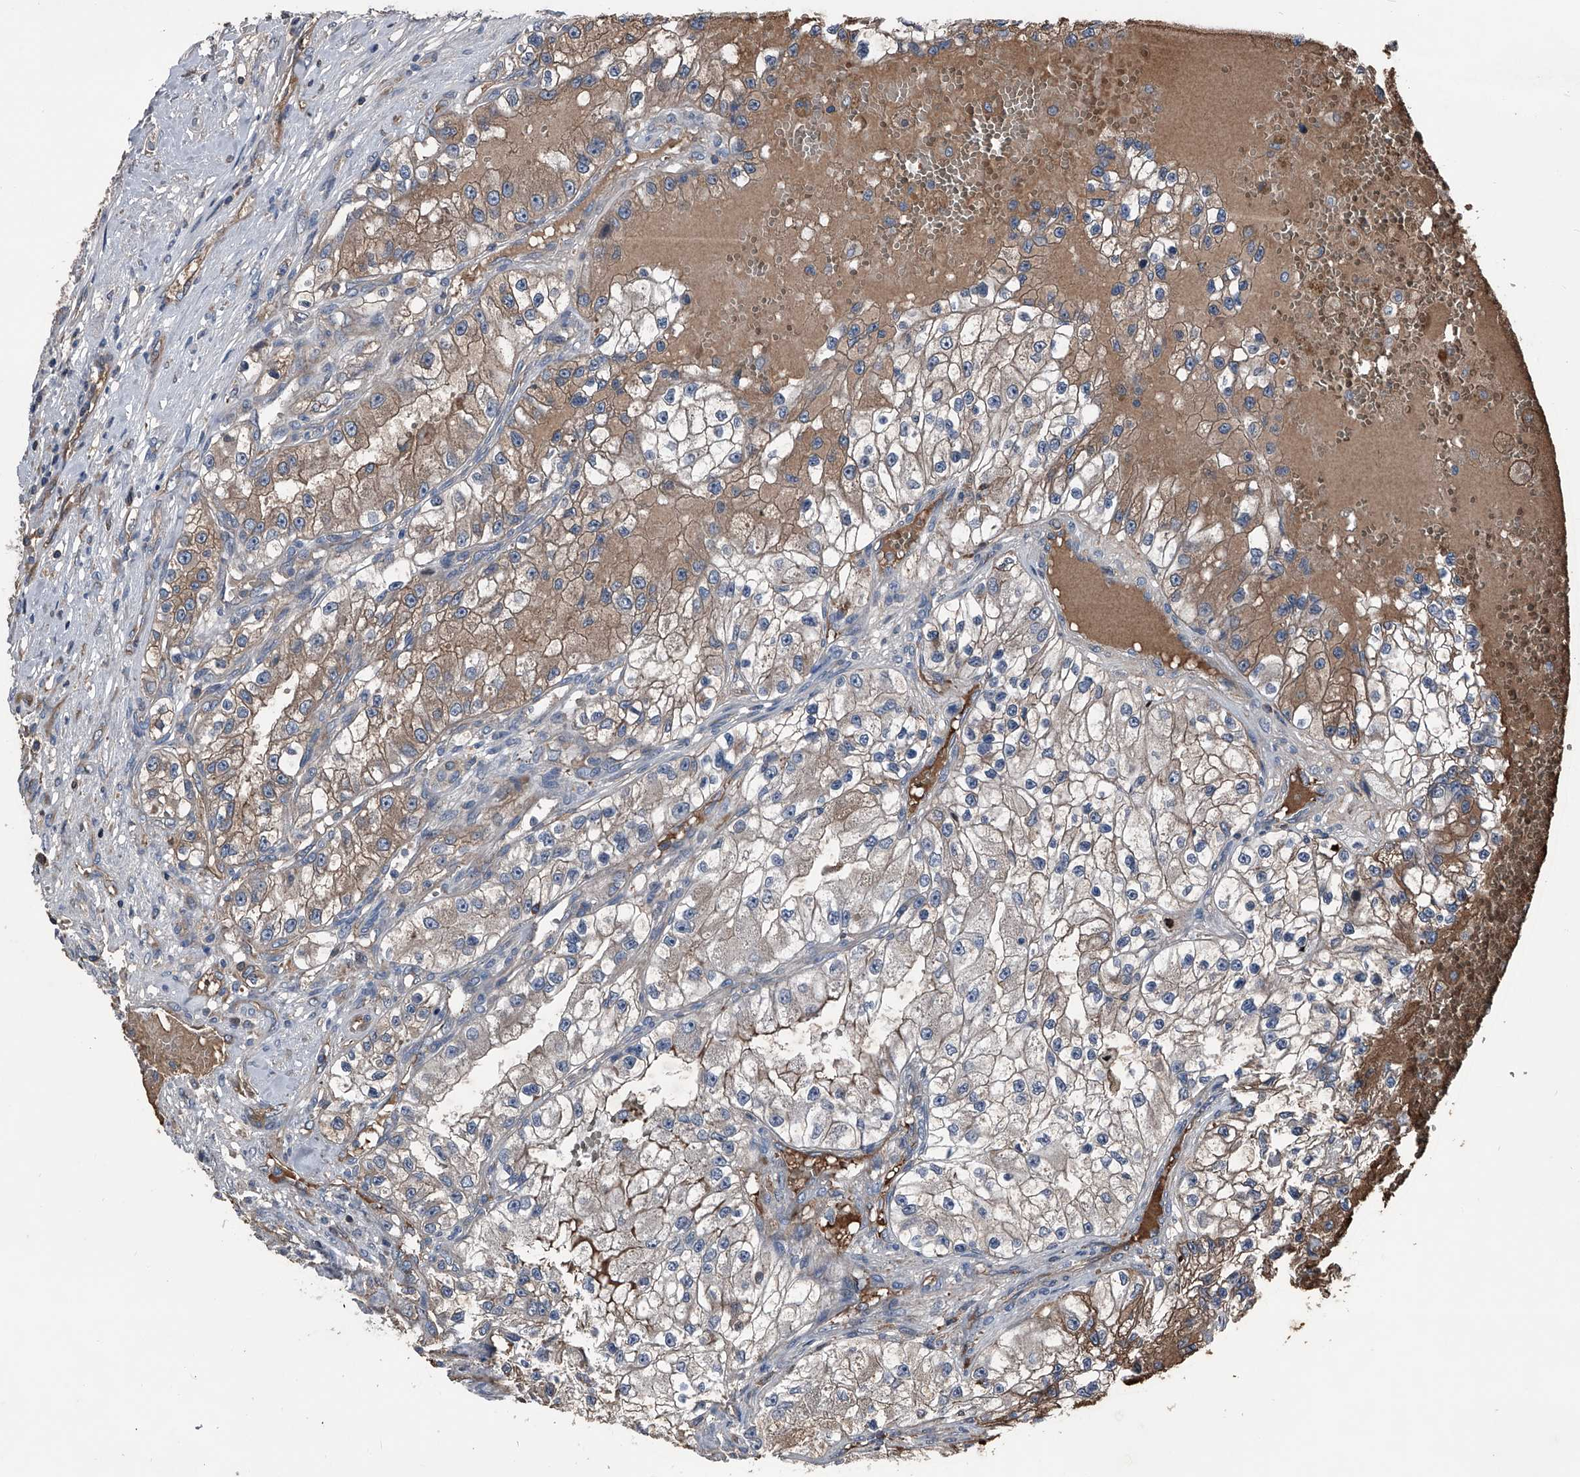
{"staining": {"intensity": "weak", "quantity": "25%-75%", "location": "cytoplasmic/membranous"}, "tissue": "renal cancer", "cell_type": "Tumor cells", "image_type": "cancer", "snomed": [{"axis": "morphology", "description": "Adenocarcinoma, NOS"}, {"axis": "topography", "description": "Kidney"}], "caption": "Protein analysis of adenocarcinoma (renal) tissue displays weak cytoplasmic/membranous staining in about 25%-75% of tumor cells.", "gene": "KIF13A", "patient": {"sex": "female", "age": 57}}